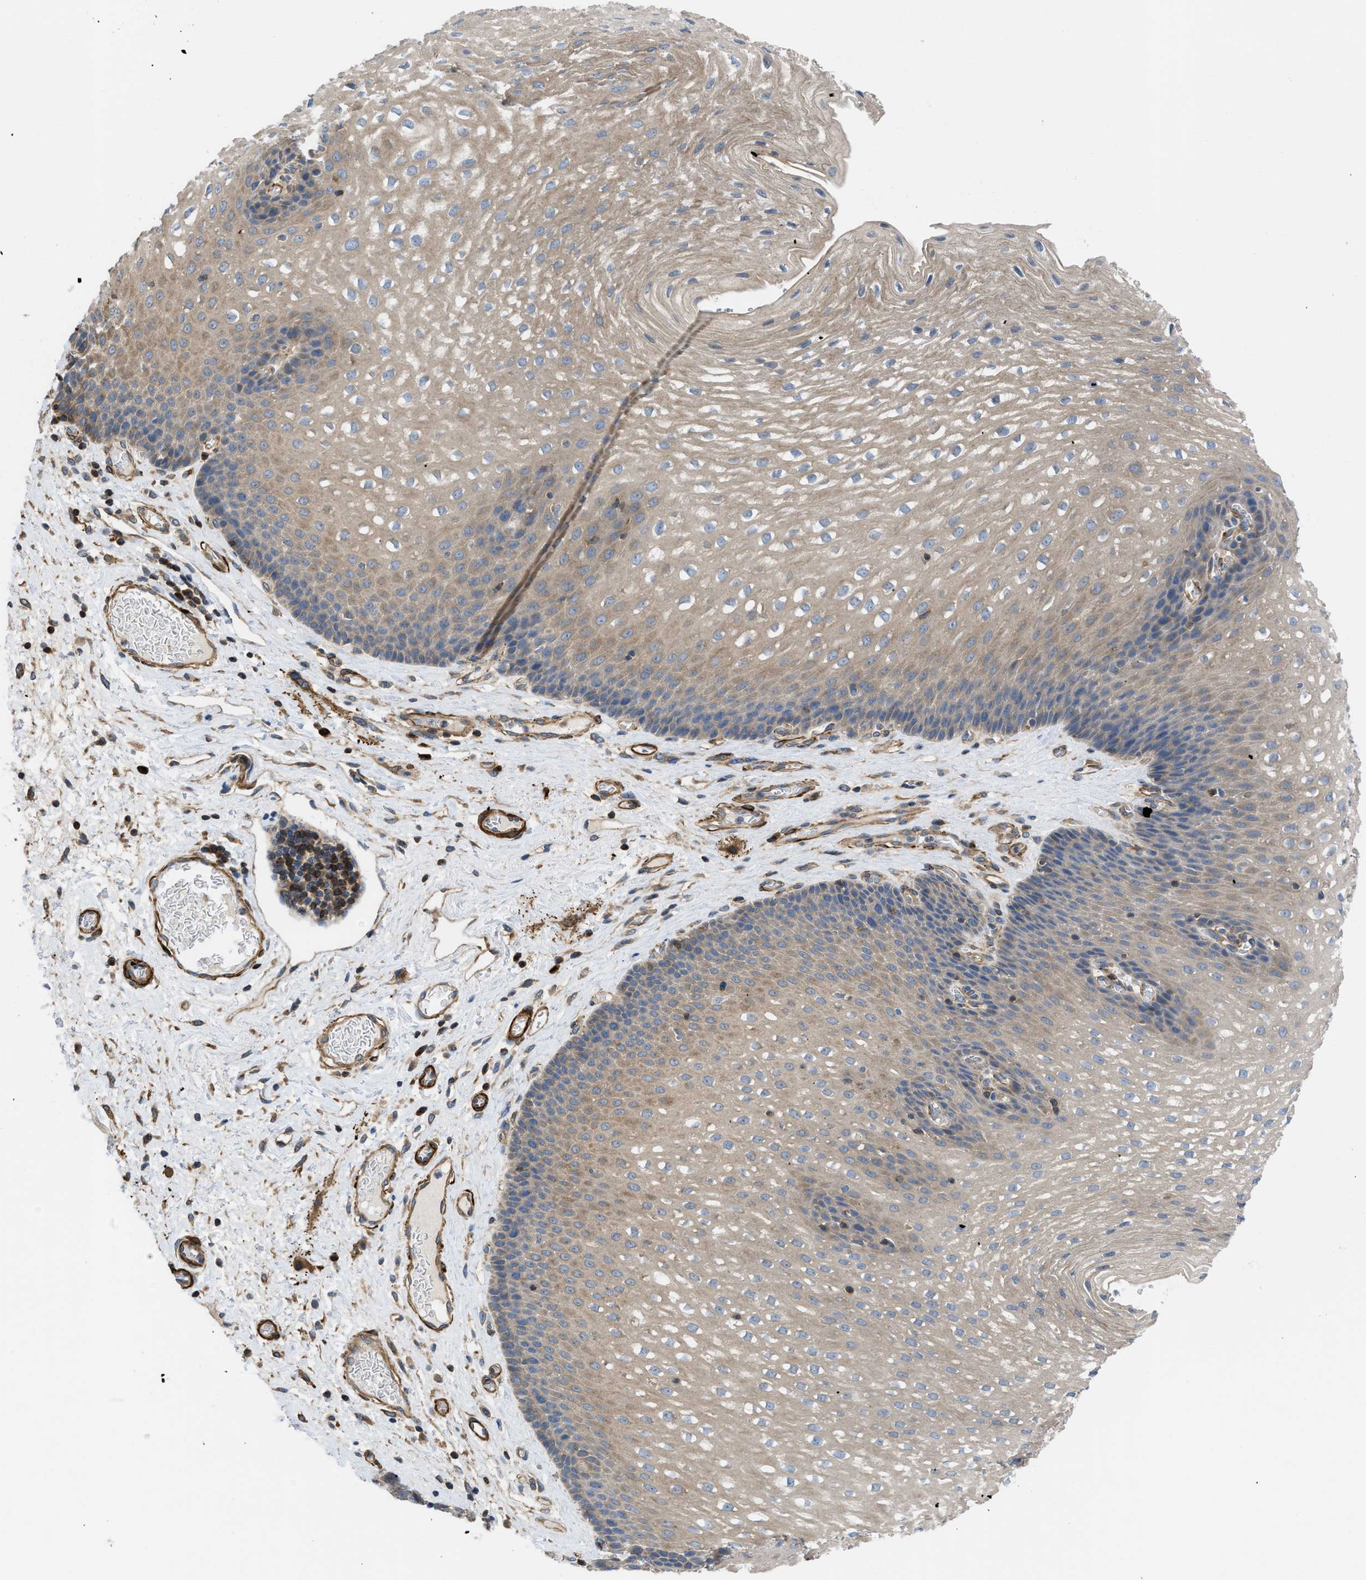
{"staining": {"intensity": "weak", "quantity": ">75%", "location": "cytoplasmic/membranous"}, "tissue": "esophagus", "cell_type": "Squamous epithelial cells", "image_type": "normal", "snomed": [{"axis": "morphology", "description": "Normal tissue, NOS"}, {"axis": "topography", "description": "Esophagus"}], "caption": "Squamous epithelial cells reveal low levels of weak cytoplasmic/membranous staining in approximately >75% of cells in normal esophagus. (DAB (3,3'-diaminobenzidine) IHC, brown staining for protein, blue staining for nuclei).", "gene": "CHKB", "patient": {"sex": "male", "age": 48}}